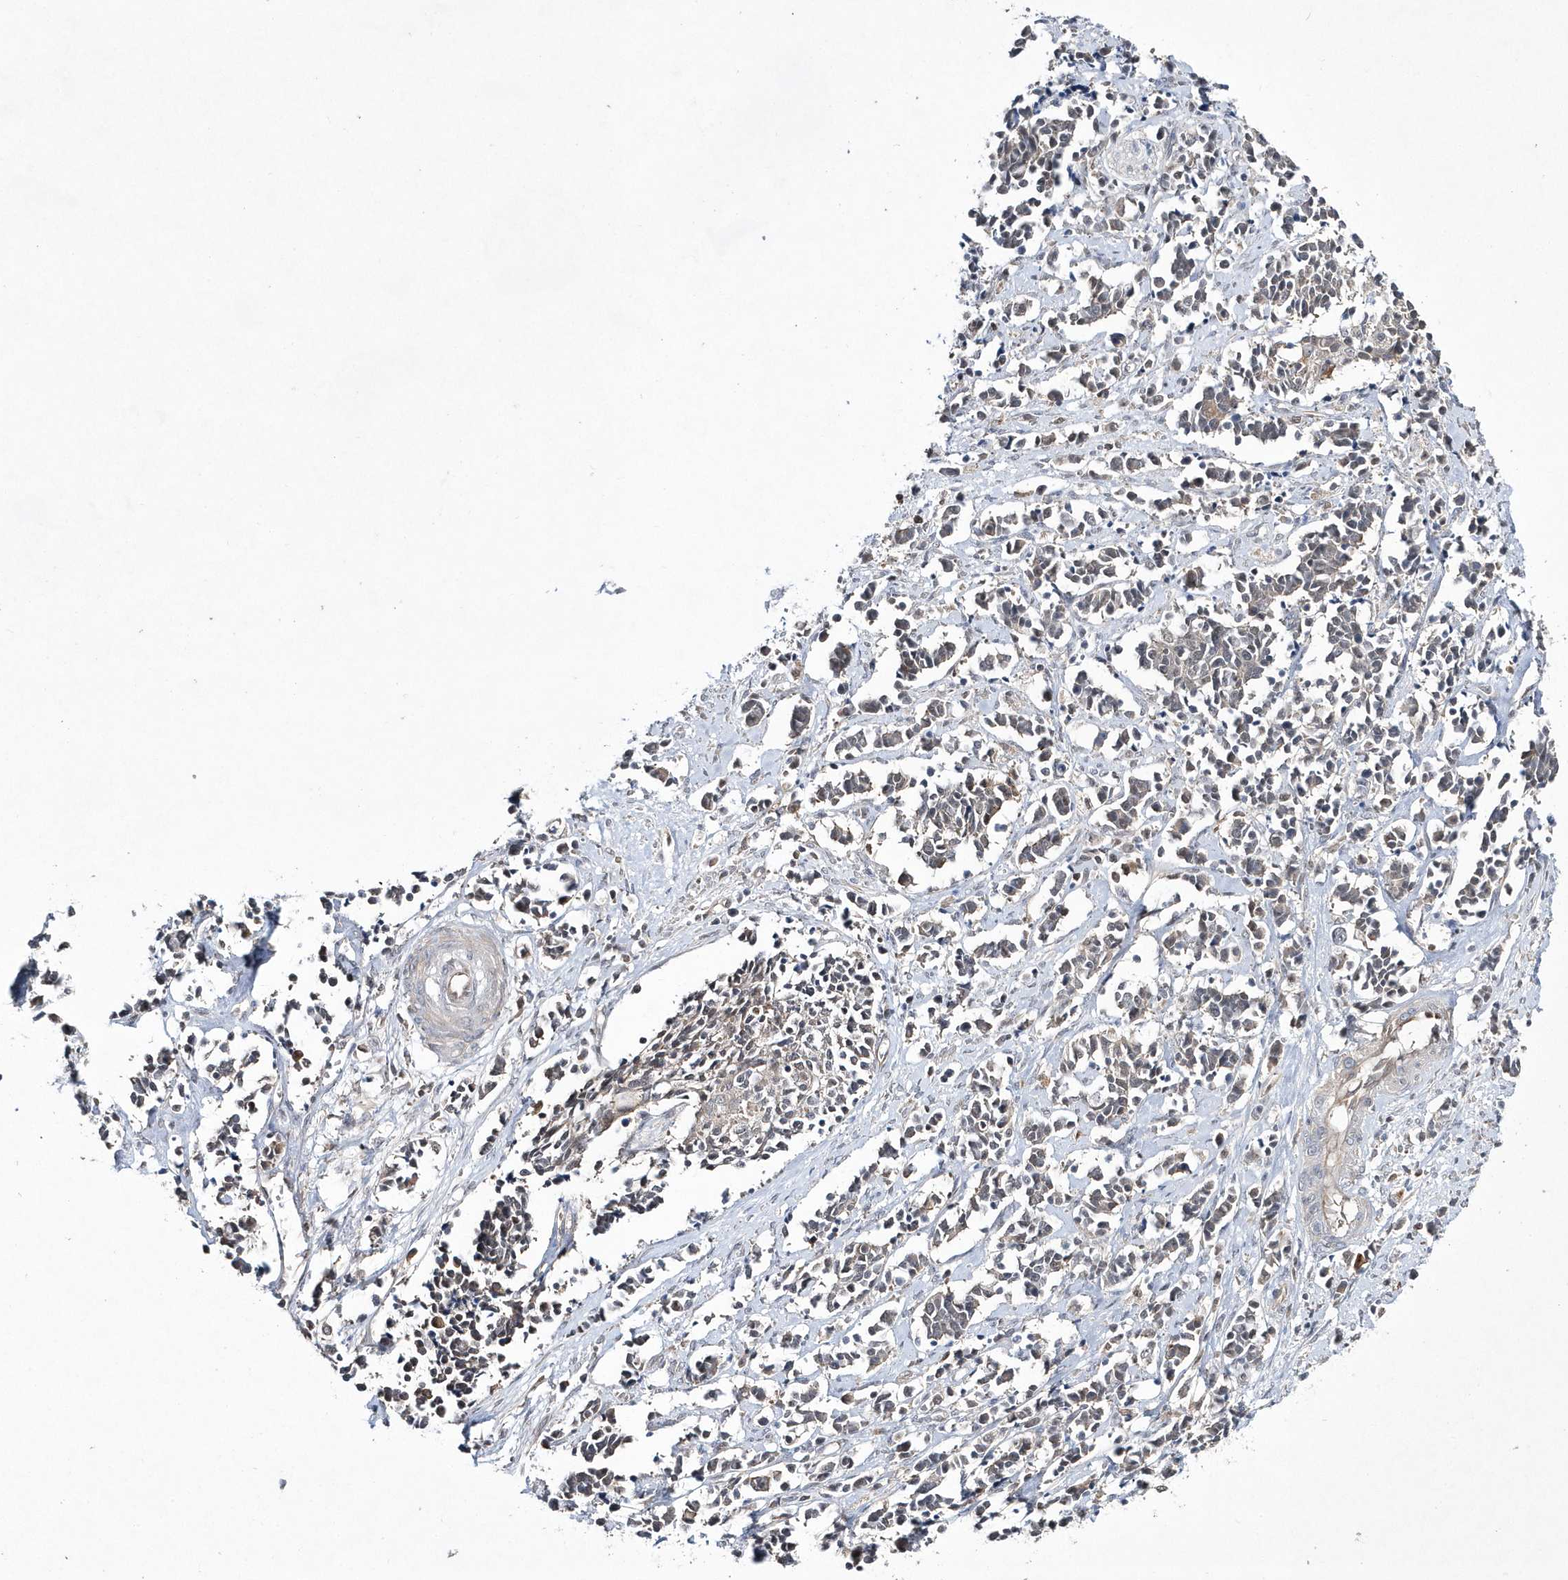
{"staining": {"intensity": "weak", "quantity": "<25%", "location": "cytoplasmic/membranous"}, "tissue": "cervical cancer", "cell_type": "Tumor cells", "image_type": "cancer", "snomed": [{"axis": "morphology", "description": "Normal tissue, NOS"}, {"axis": "morphology", "description": "Squamous cell carcinoma, NOS"}, {"axis": "topography", "description": "Cervix"}], "caption": "Tumor cells show no significant protein positivity in squamous cell carcinoma (cervical).", "gene": "TMEM132B", "patient": {"sex": "female", "age": 35}}